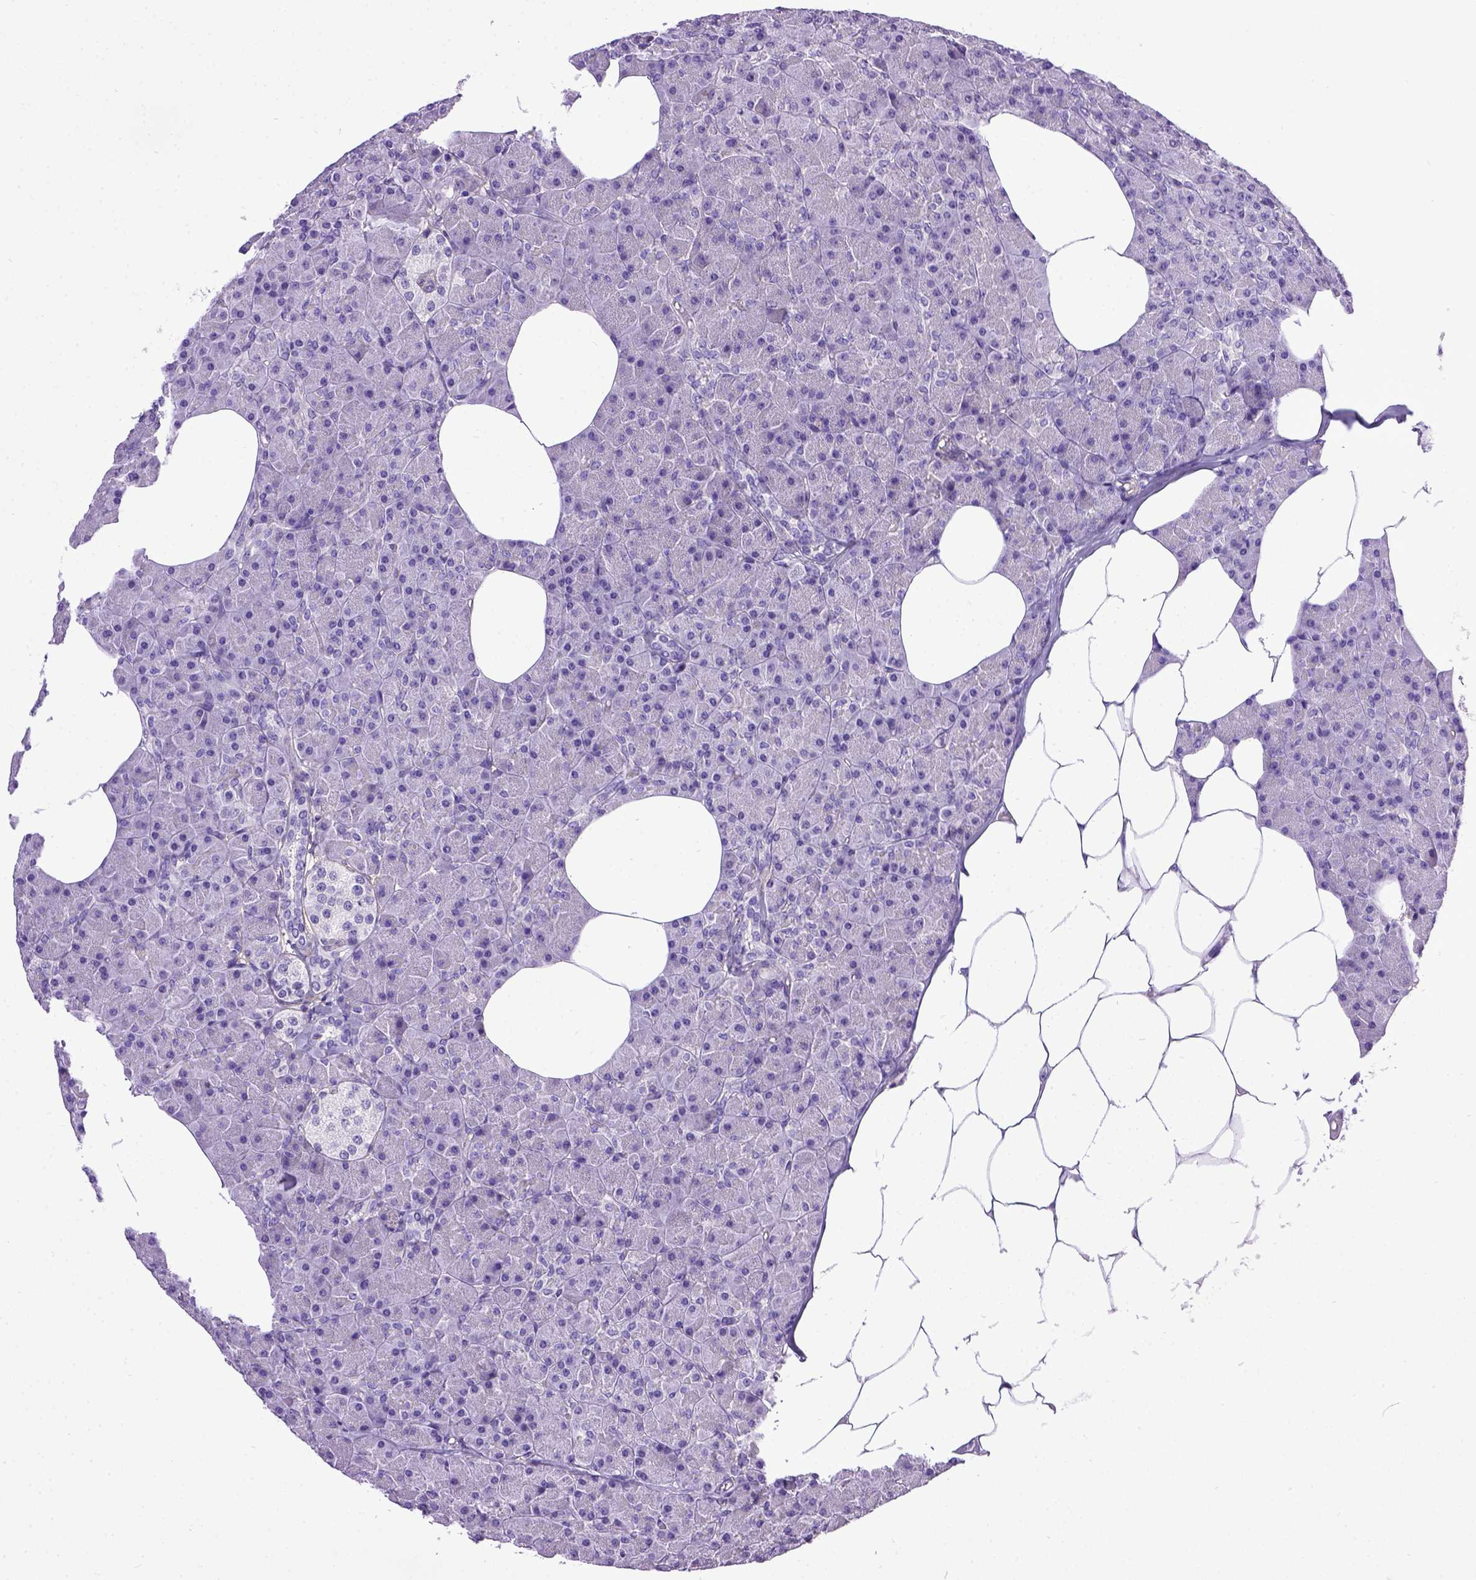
{"staining": {"intensity": "negative", "quantity": "none", "location": "none"}, "tissue": "pancreas", "cell_type": "Exocrine glandular cells", "image_type": "normal", "snomed": [{"axis": "morphology", "description": "Normal tissue, NOS"}, {"axis": "topography", "description": "Pancreas"}], "caption": "IHC image of normal human pancreas stained for a protein (brown), which shows no staining in exocrine glandular cells. The staining was performed using DAB to visualize the protein expression in brown, while the nuclei were stained in blue with hematoxylin (Magnification: 20x).", "gene": "ENG", "patient": {"sex": "female", "age": 45}}